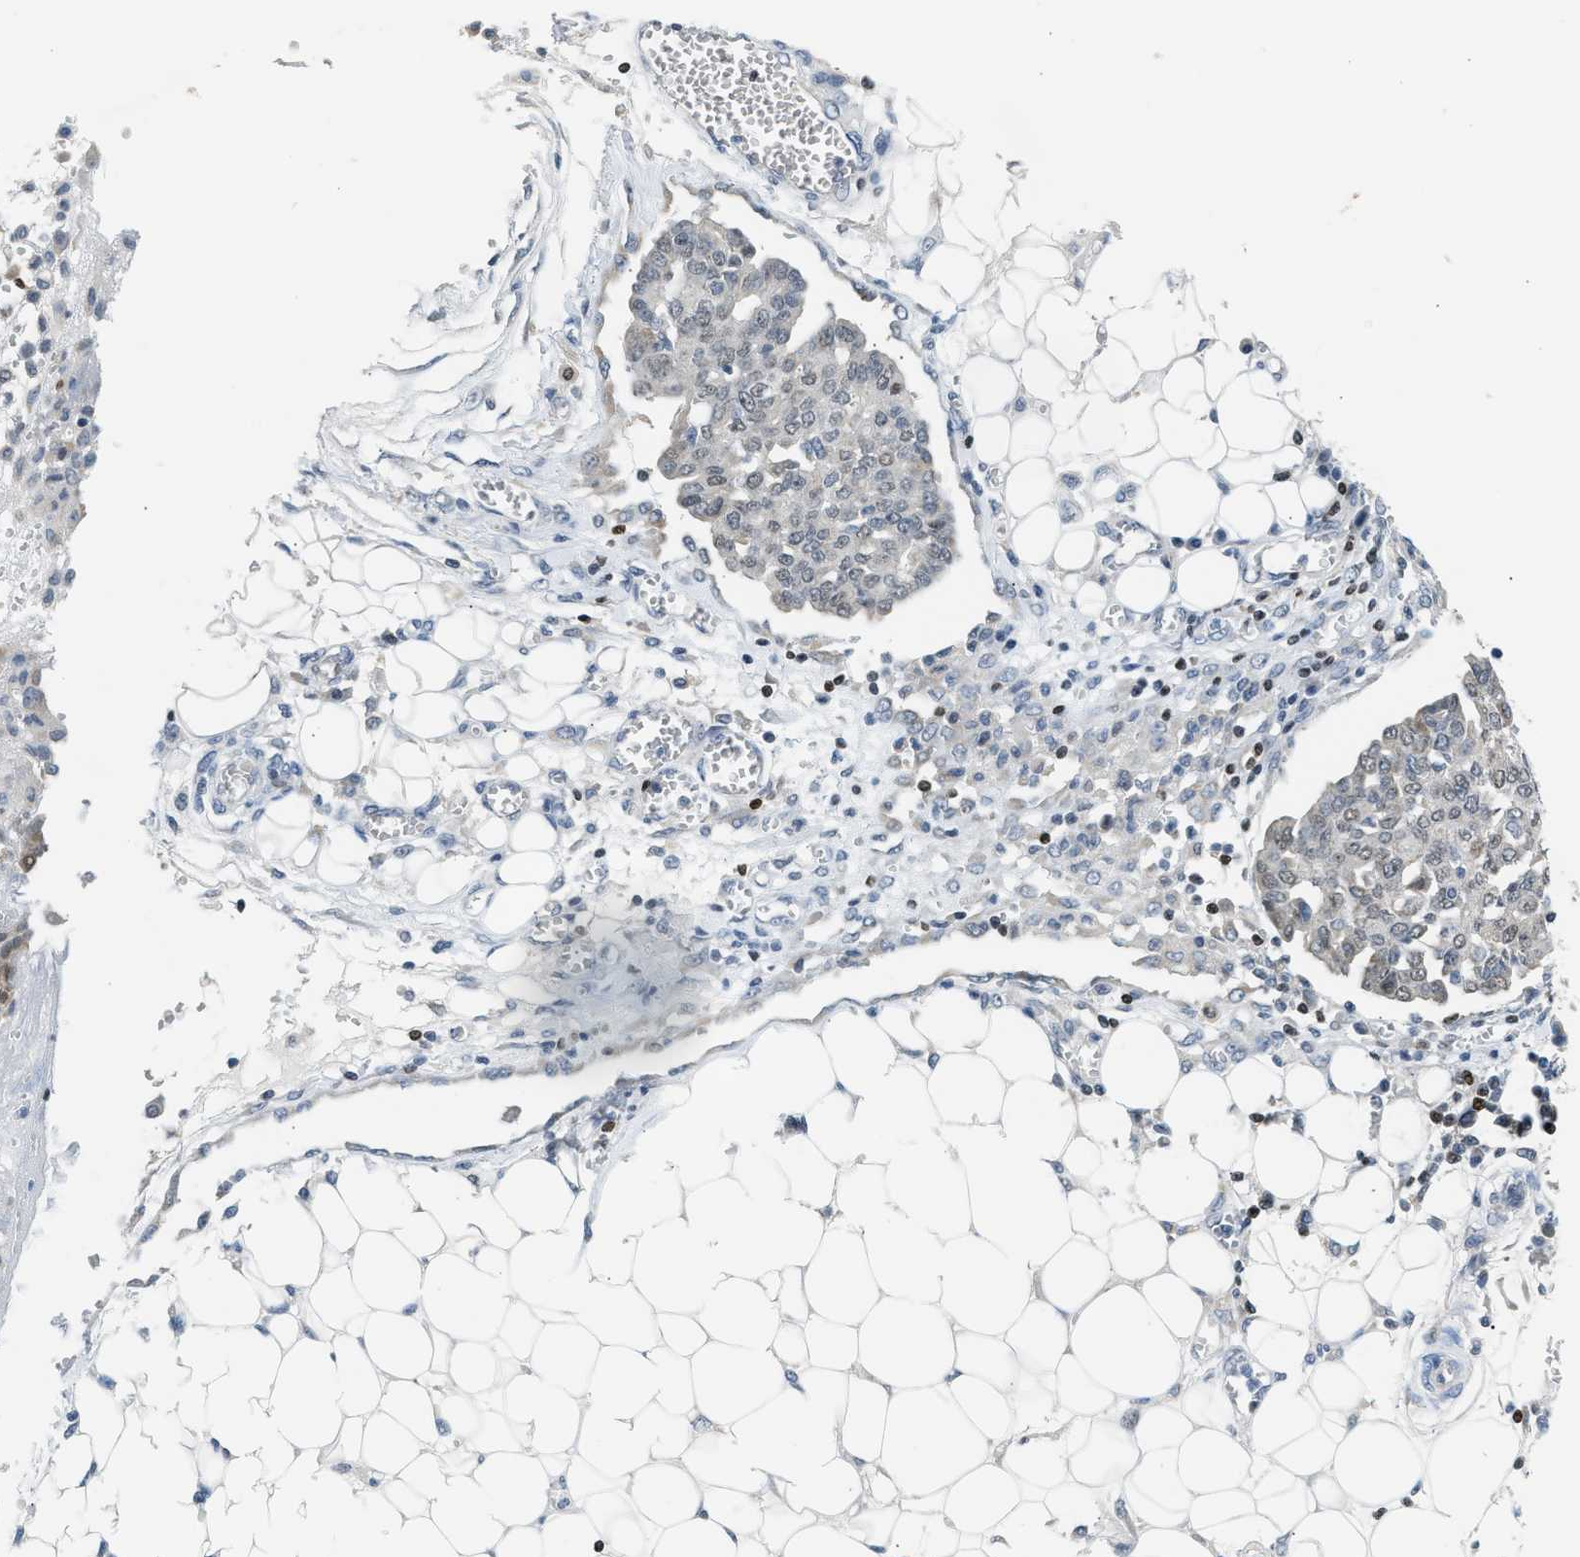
{"staining": {"intensity": "weak", "quantity": "25%-75%", "location": "nuclear"}, "tissue": "ovarian cancer", "cell_type": "Tumor cells", "image_type": "cancer", "snomed": [{"axis": "morphology", "description": "Cystadenocarcinoma, serous, NOS"}, {"axis": "topography", "description": "Soft tissue"}, {"axis": "topography", "description": "Ovary"}], "caption": "Immunohistochemistry of ovarian cancer displays low levels of weak nuclear expression in about 25%-75% of tumor cells.", "gene": "NPS", "patient": {"sex": "female", "age": 57}}